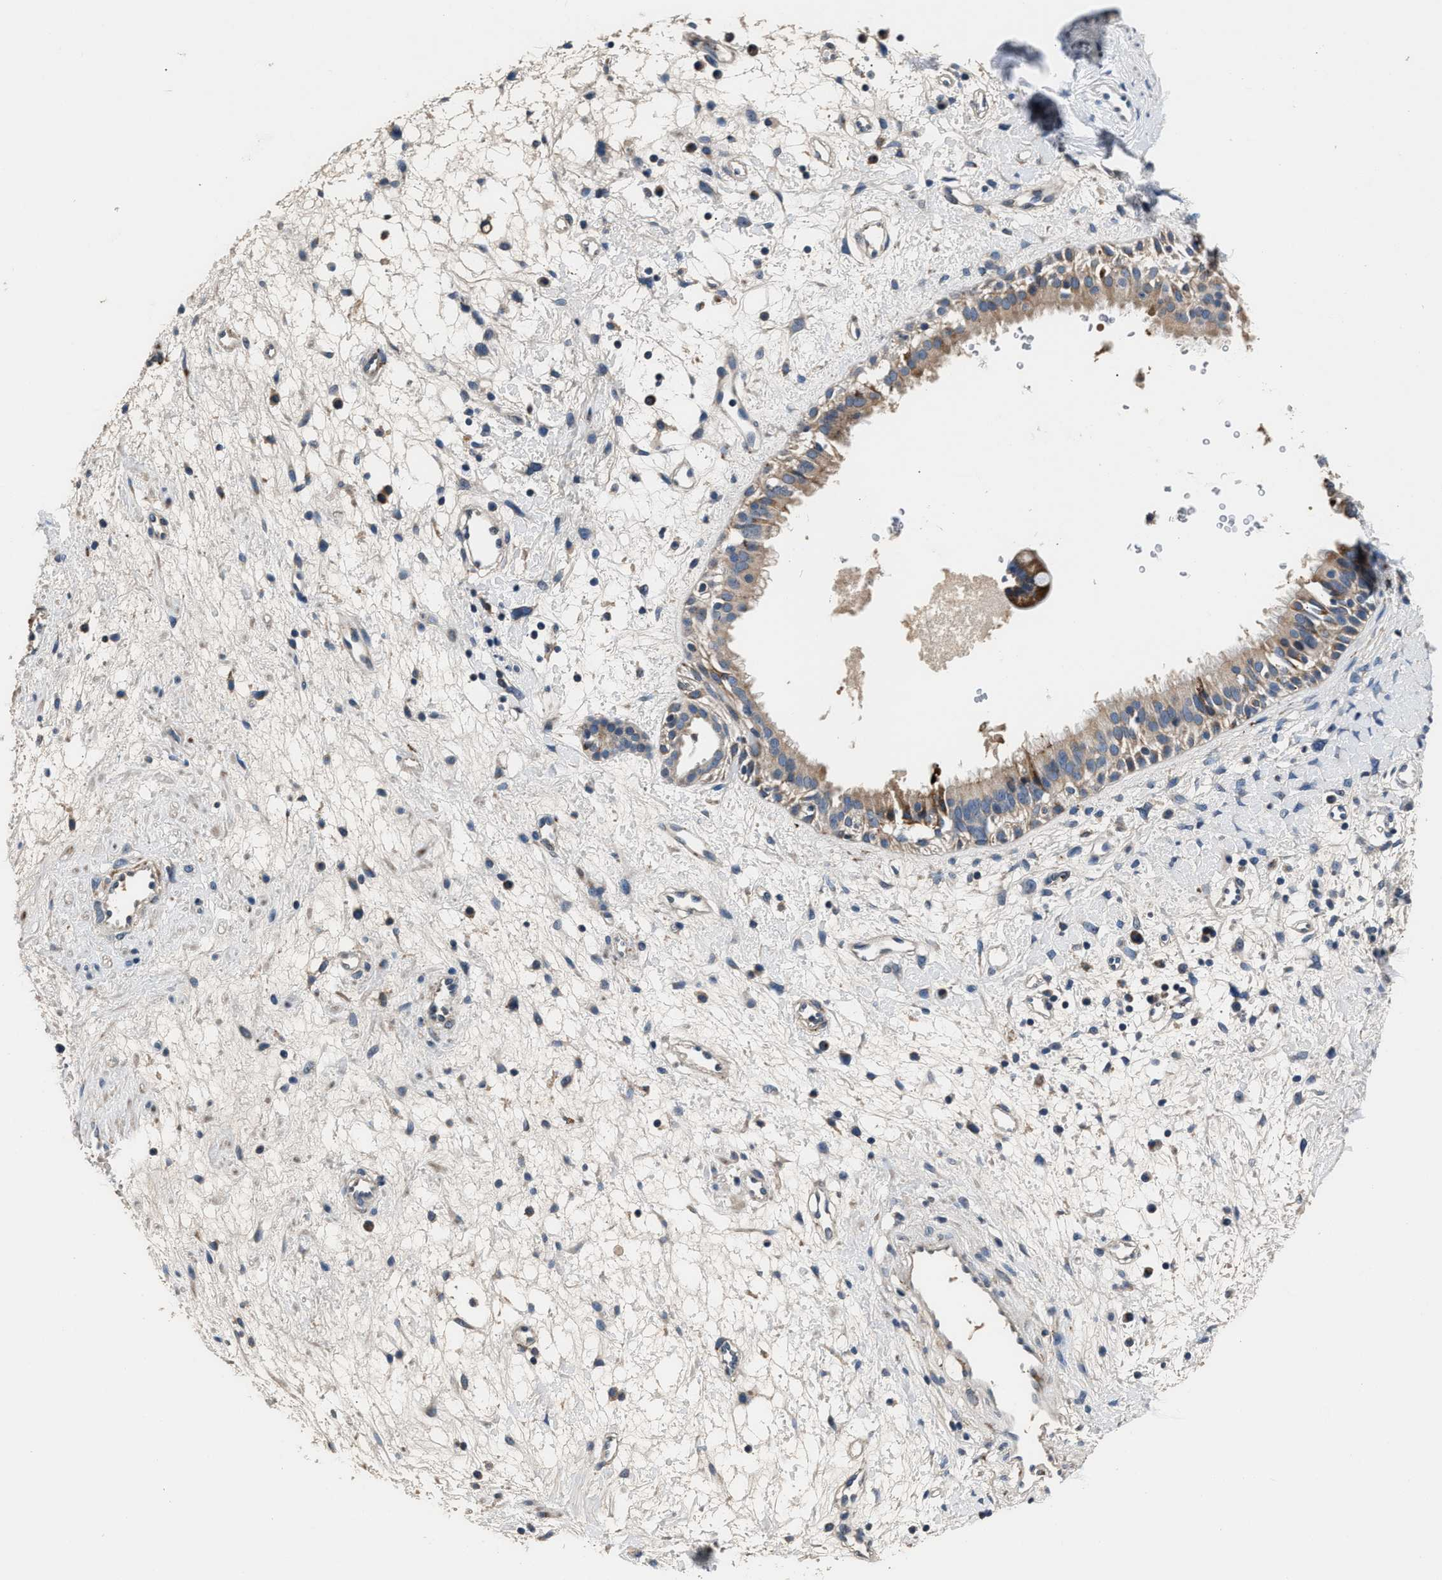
{"staining": {"intensity": "weak", "quantity": ">75%", "location": "cytoplasmic/membranous"}, "tissue": "nasopharynx", "cell_type": "Respiratory epithelial cells", "image_type": "normal", "snomed": [{"axis": "morphology", "description": "Normal tissue, NOS"}, {"axis": "topography", "description": "Nasopharynx"}], "caption": "Nasopharynx stained with DAB immunohistochemistry reveals low levels of weak cytoplasmic/membranous positivity in approximately >75% of respiratory epithelial cells.", "gene": "DNAJC24", "patient": {"sex": "male", "age": 22}}